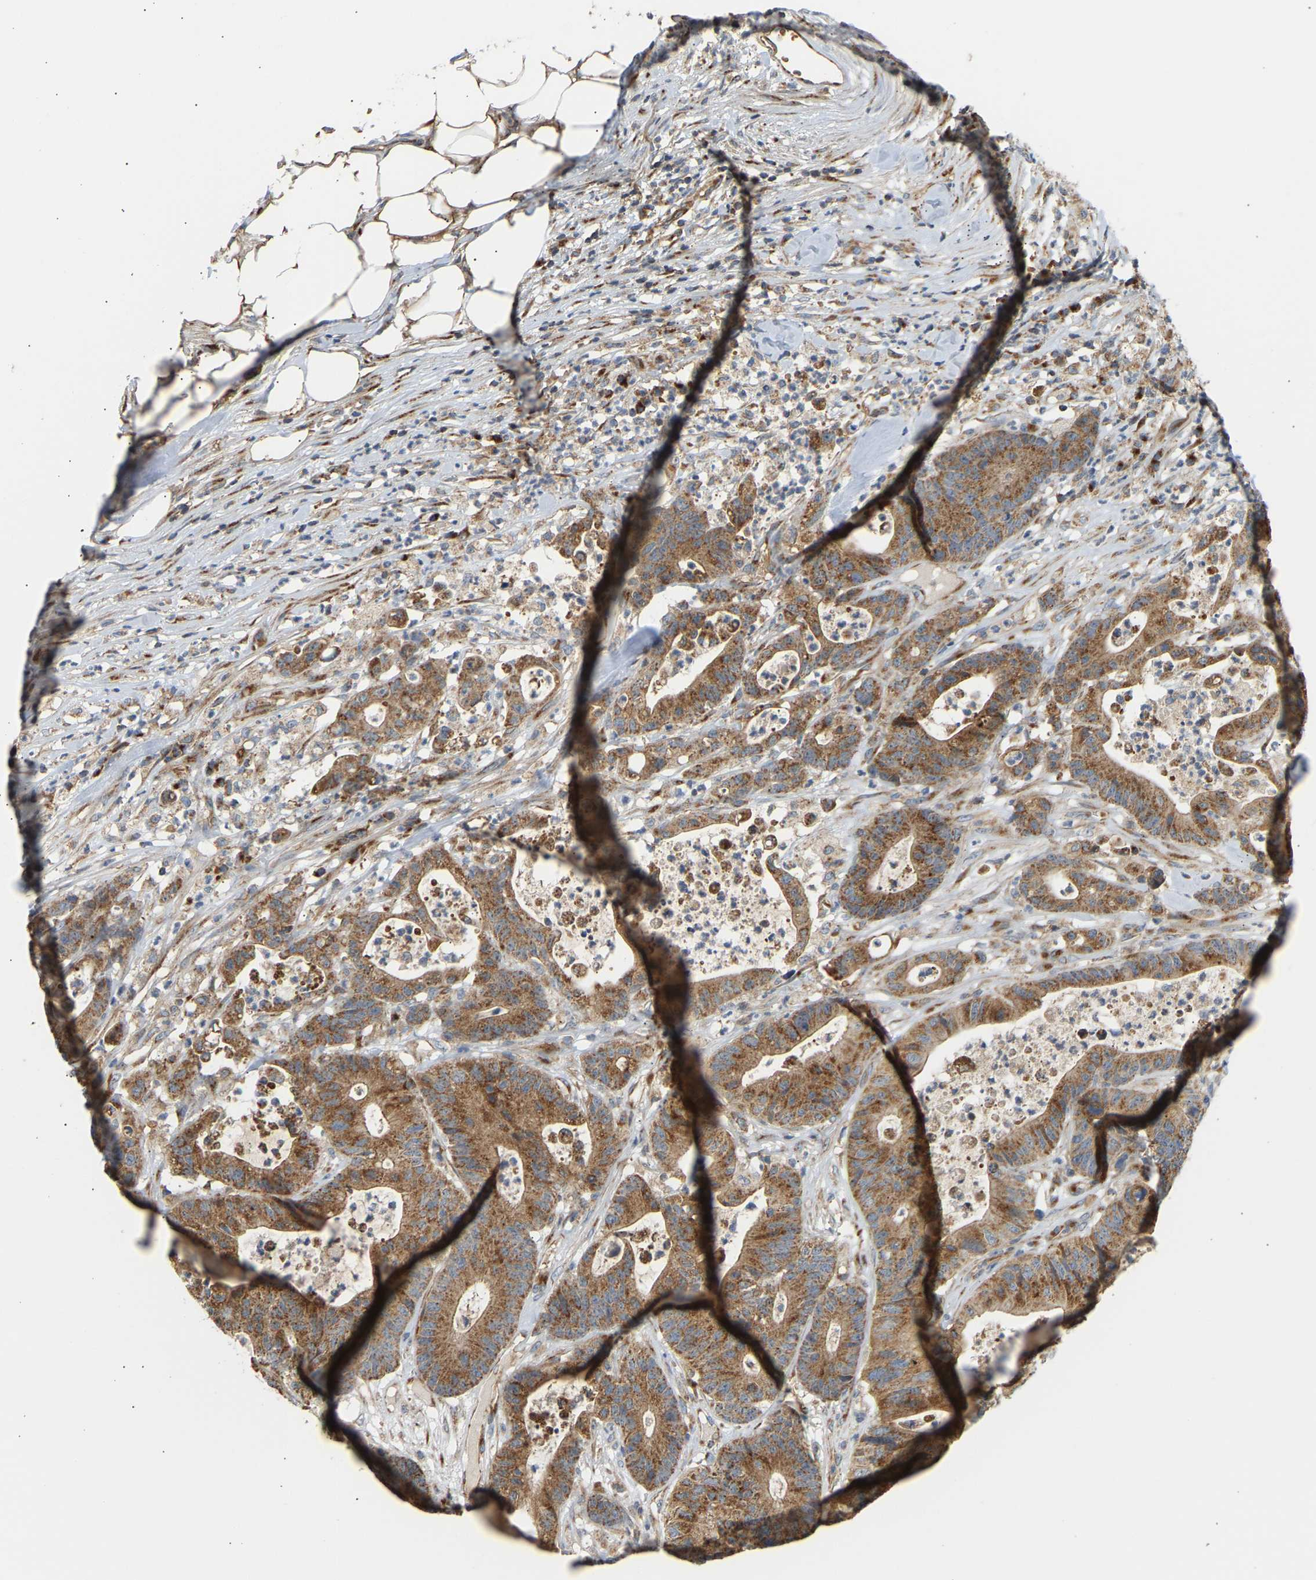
{"staining": {"intensity": "moderate", "quantity": ">75%", "location": "cytoplasmic/membranous"}, "tissue": "colorectal cancer", "cell_type": "Tumor cells", "image_type": "cancer", "snomed": [{"axis": "morphology", "description": "Adenocarcinoma, NOS"}, {"axis": "topography", "description": "Colon"}], "caption": "IHC photomicrograph of neoplastic tissue: human colorectal cancer stained using immunohistochemistry (IHC) displays medium levels of moderate protein expression localized specifically in the cytoplasmic/membranous of tumor cells, appearing as a cytoplasmic/membranous brown color.", "gene": "YIPF2", "patient": {"sex": "female", "age": 84}}